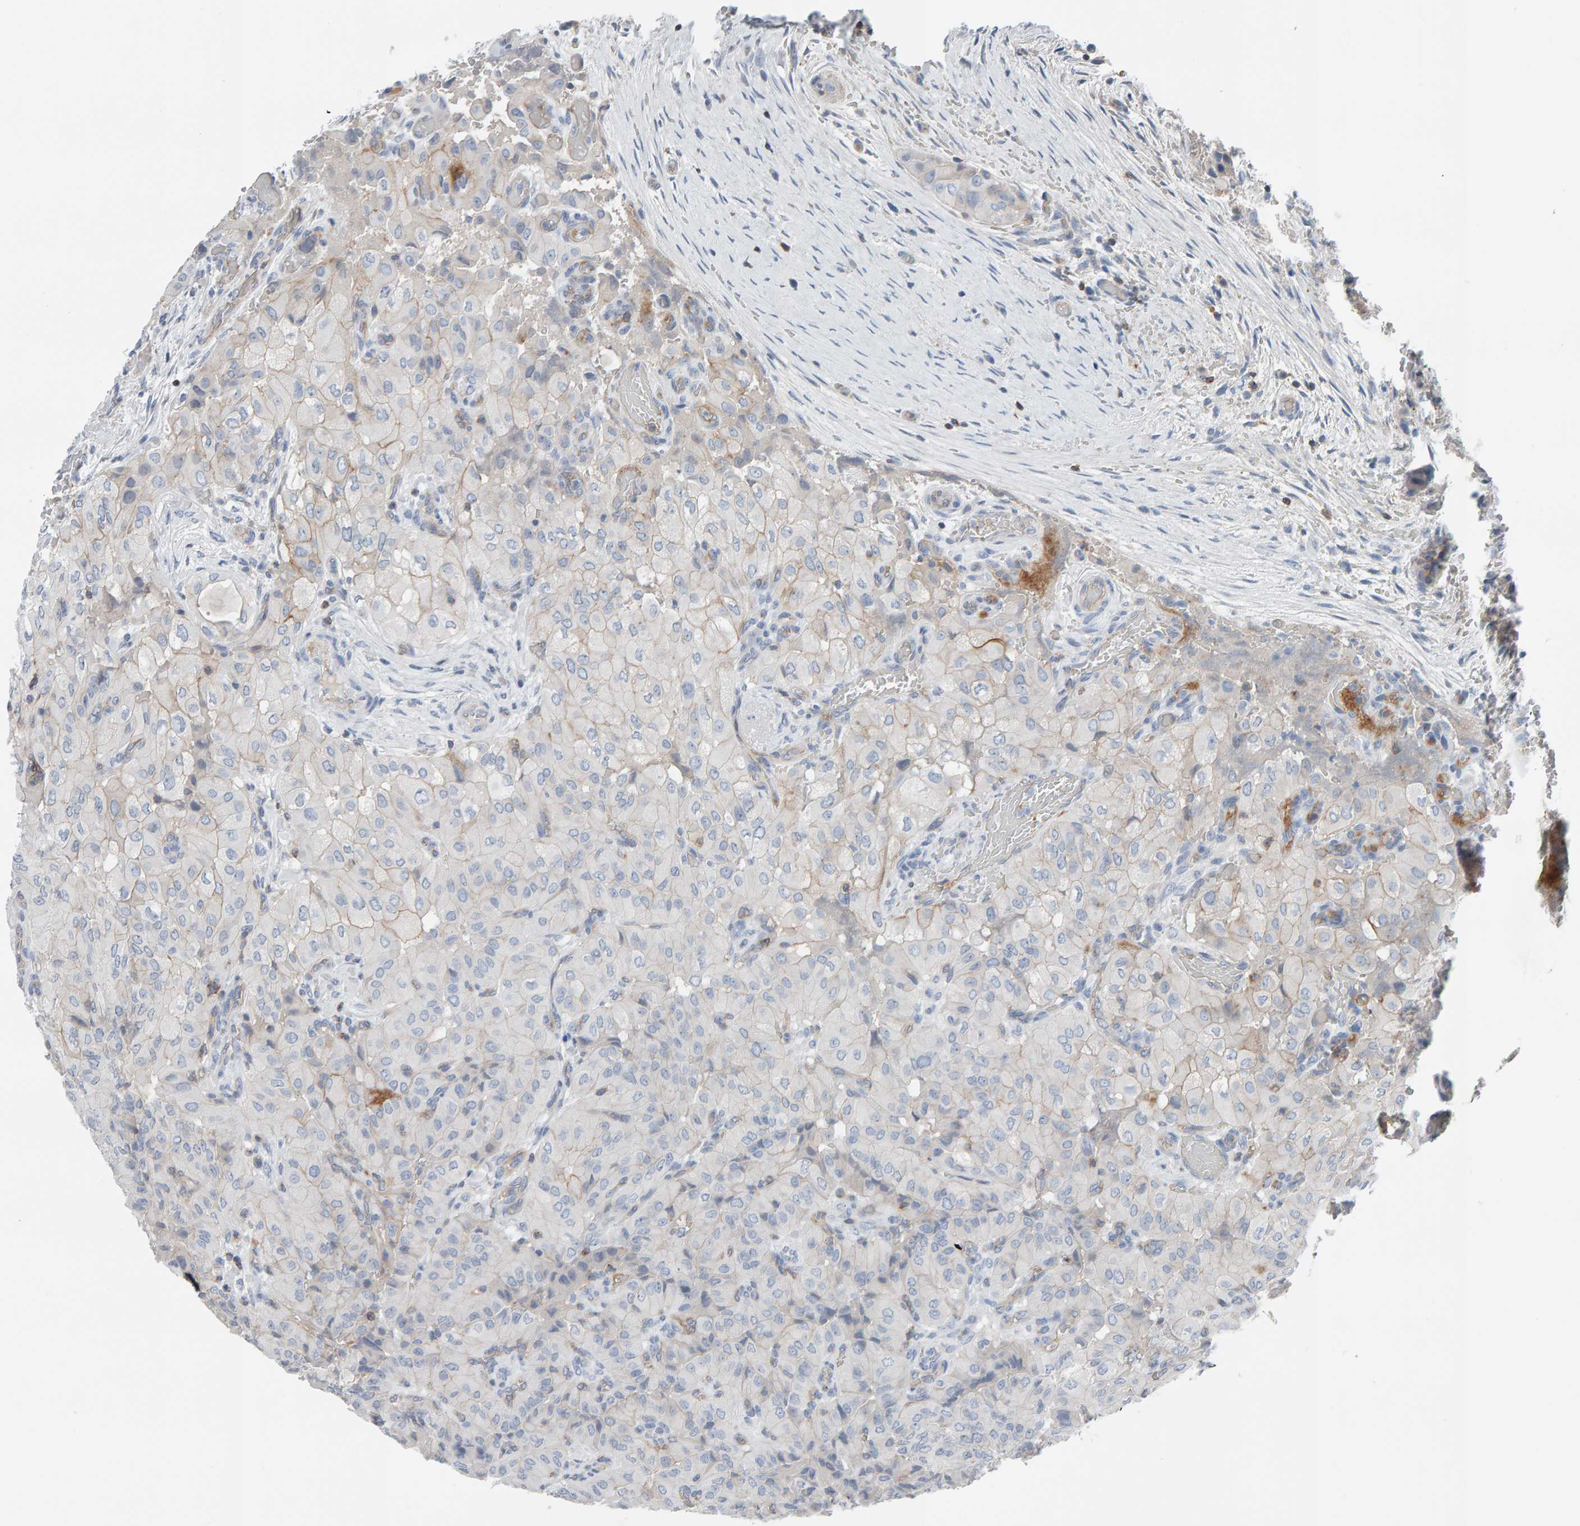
{"staining": {"intensity": "weak", "quantity": "<25%", "location": "cytoplasmic/membranous"}, "tissue": "thyroid cancer", "cell_type": "Tumor cells", "image_type": "cancer", "snomed": [{"axis": "morphology", "description": "Papillary adenocarcinoma, NOS"}, {"axis": "topography", "description": "Thyroid gland"}], "caption": "An image of thyroid papillary adenocarcinoma stained for a protein exhibits no brown staining in tumor cells.", "gene": "FYN", "patient": {"sex": "female", "age": 59}}